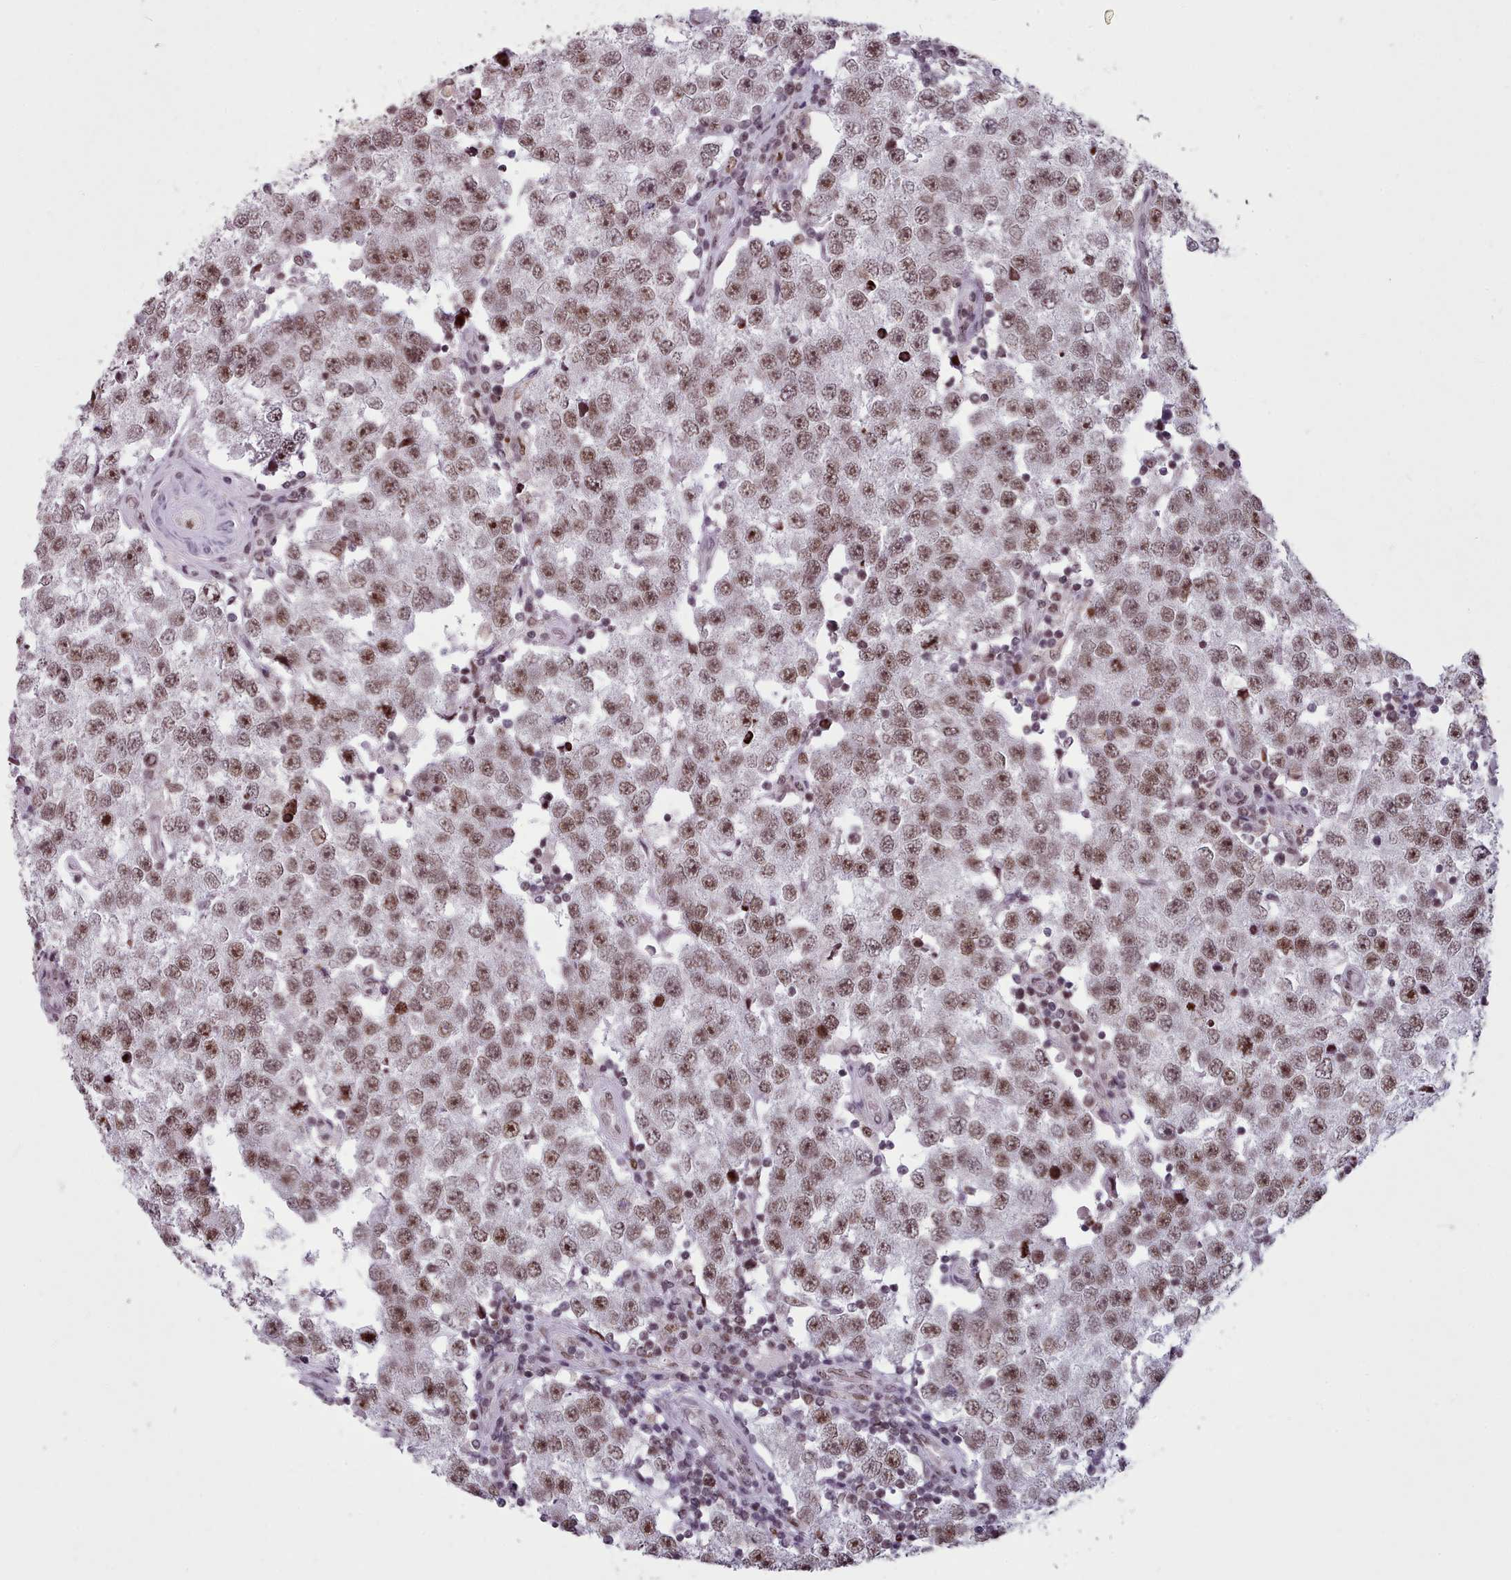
{"staining": {"intensity": "moderate", "quantity": ">75%", "location": "nuclear"}, "tissue": "testis cancer", "cell_type": "Tumor cells", "image_type": "cancer", "snomed": [{"axis": "morphology", "description": "Seminoma, NOS"}, {"axis": "topography", "description": "Testis"}], "caption": "Brown immunohistochemical staining in testis cancer (seminoma) exhibits moderate nuclear positivity in about >75% of tumor cells.", "gene": "SRRM1", "patient": {"sex": "male", "age": 34}}